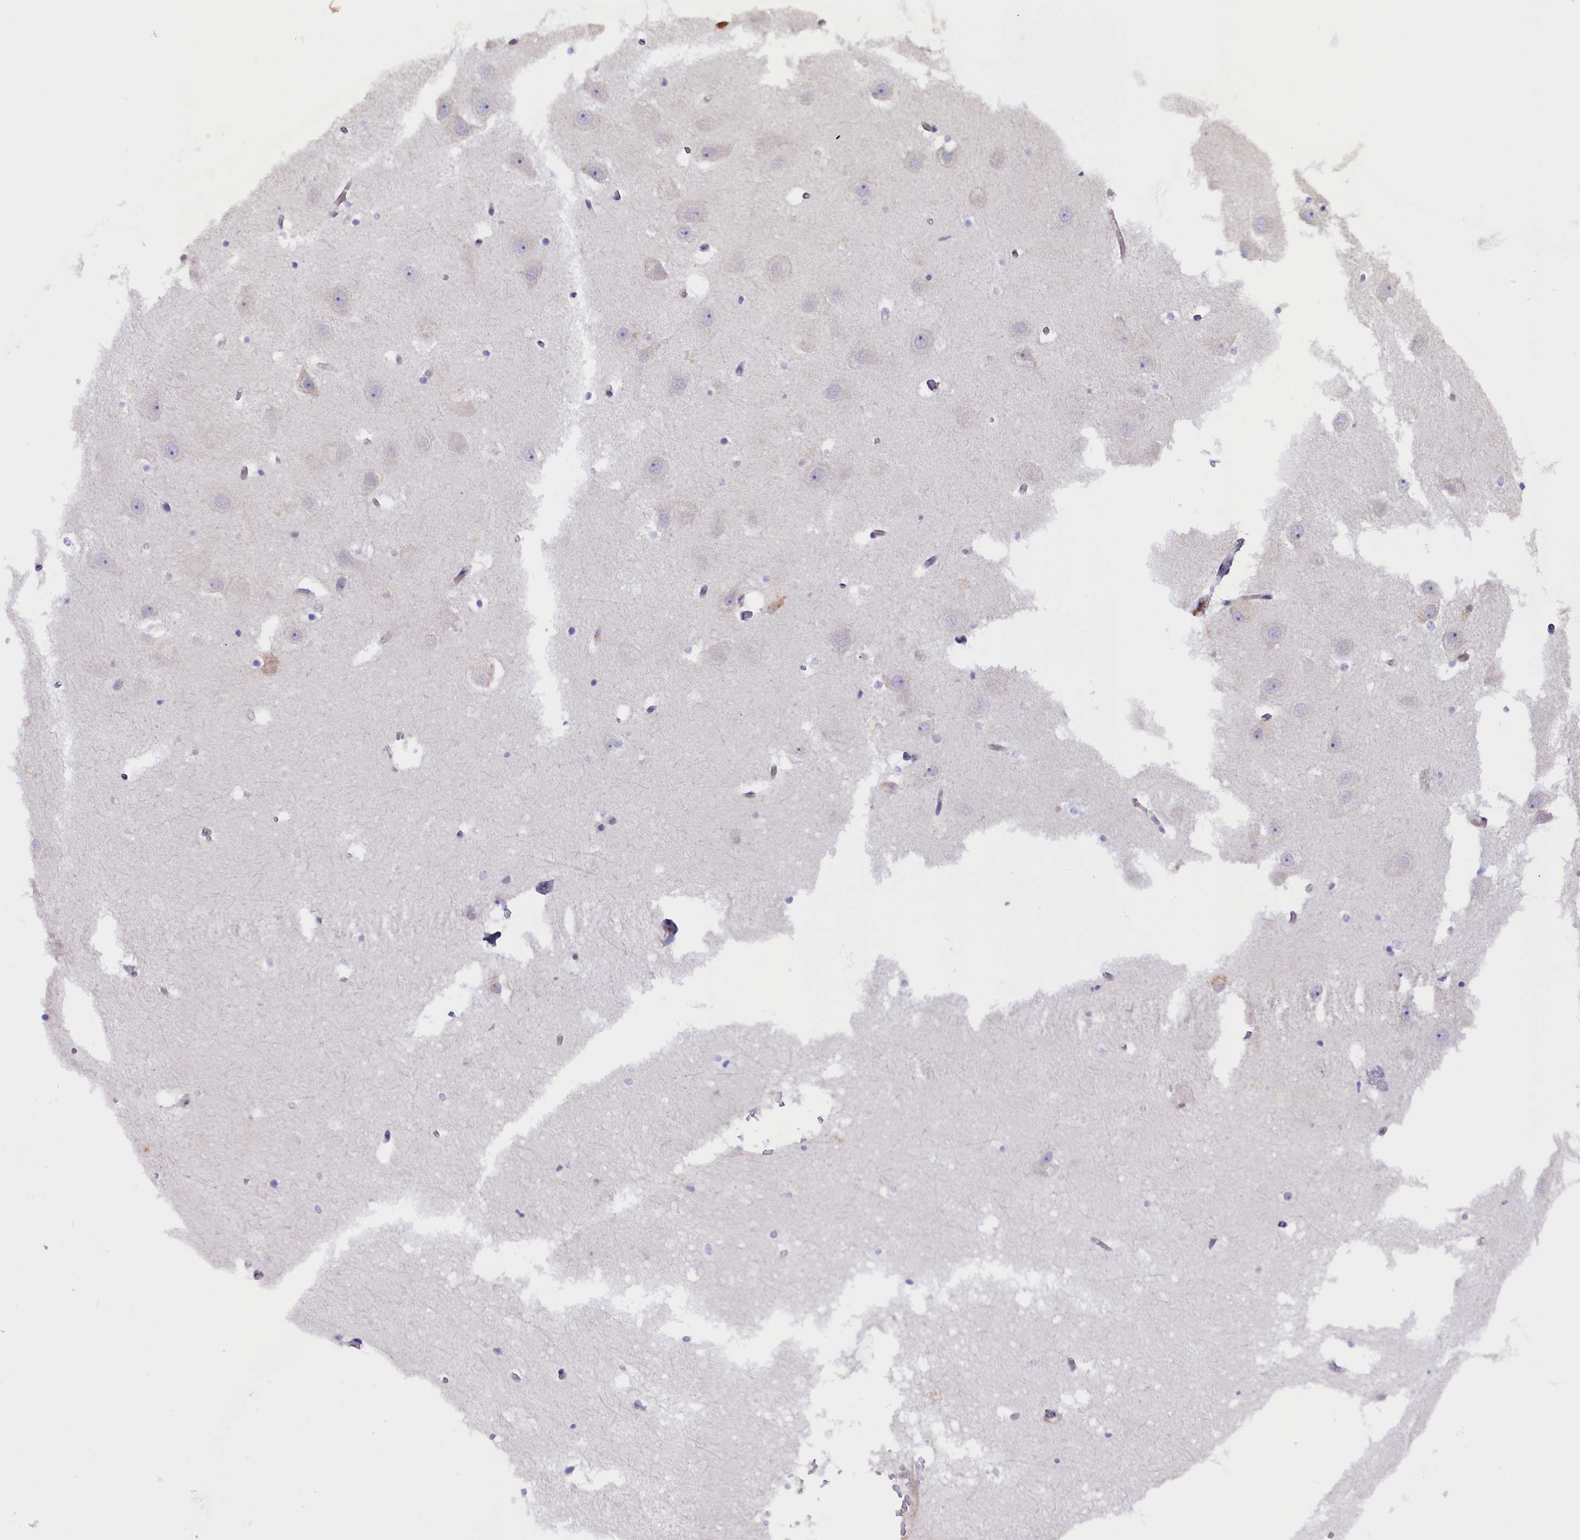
{"staining": {"intensity": "negative", "quantity": "none", "location": "none"}, "tissue": "hippocampus", "cell_type": "Glial cells", "image_type": "normal", "snomed": [{"axis": "morphology", "description": "Normal tissue, NOS"}, {"axis": "topography", "description": "Hippocampus"}], "caption": "Immunohistochemistry micrograph of benign hippocampus: hippocampus stained with DAB (3,3'-diaminobenzidine) displays no significant protein positivity in glial cells.", "gene": "CCDC32", "patient": {"sex": "female", "age": 52}}